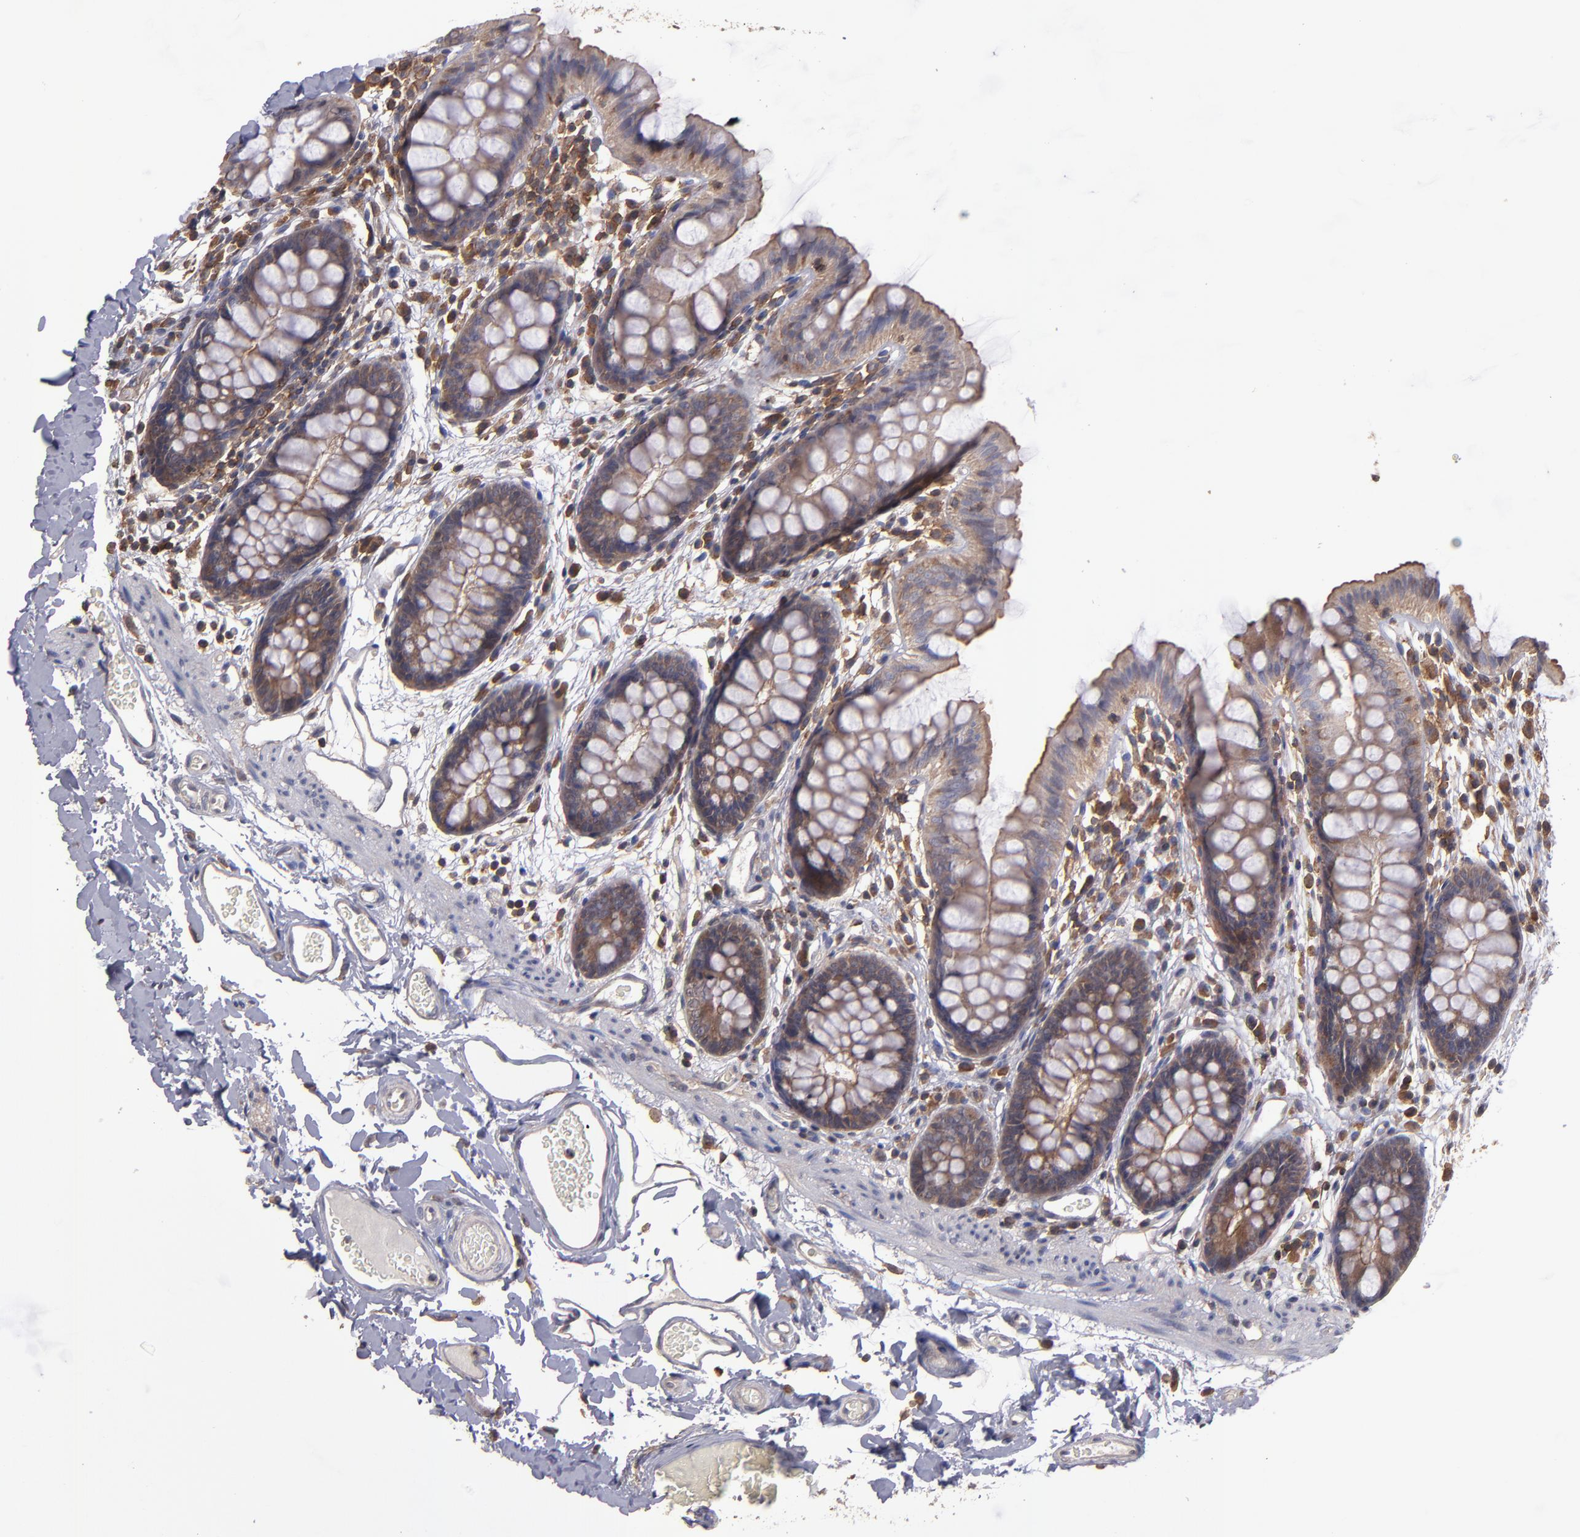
{"staining": {"intensity": "negative", "quantity": "none", "location": "none"}, "tissue": "colon", "cell_type": "Endothelial cells", "image_type": "normal", "snomed": [{"axis": "morphology", "description": "Normal tissue, NOS"}, {"axis": "topography", "description": "Smooth muscle"}, {"axis": "topography", "description": "Colon"}], "caption": "Immunohistochemistry (IHC) of unremarkable colon demonstrates no expression in endothelial cells.", "gene": "NF2", "patient": {"sex": "male", "age": 67}}